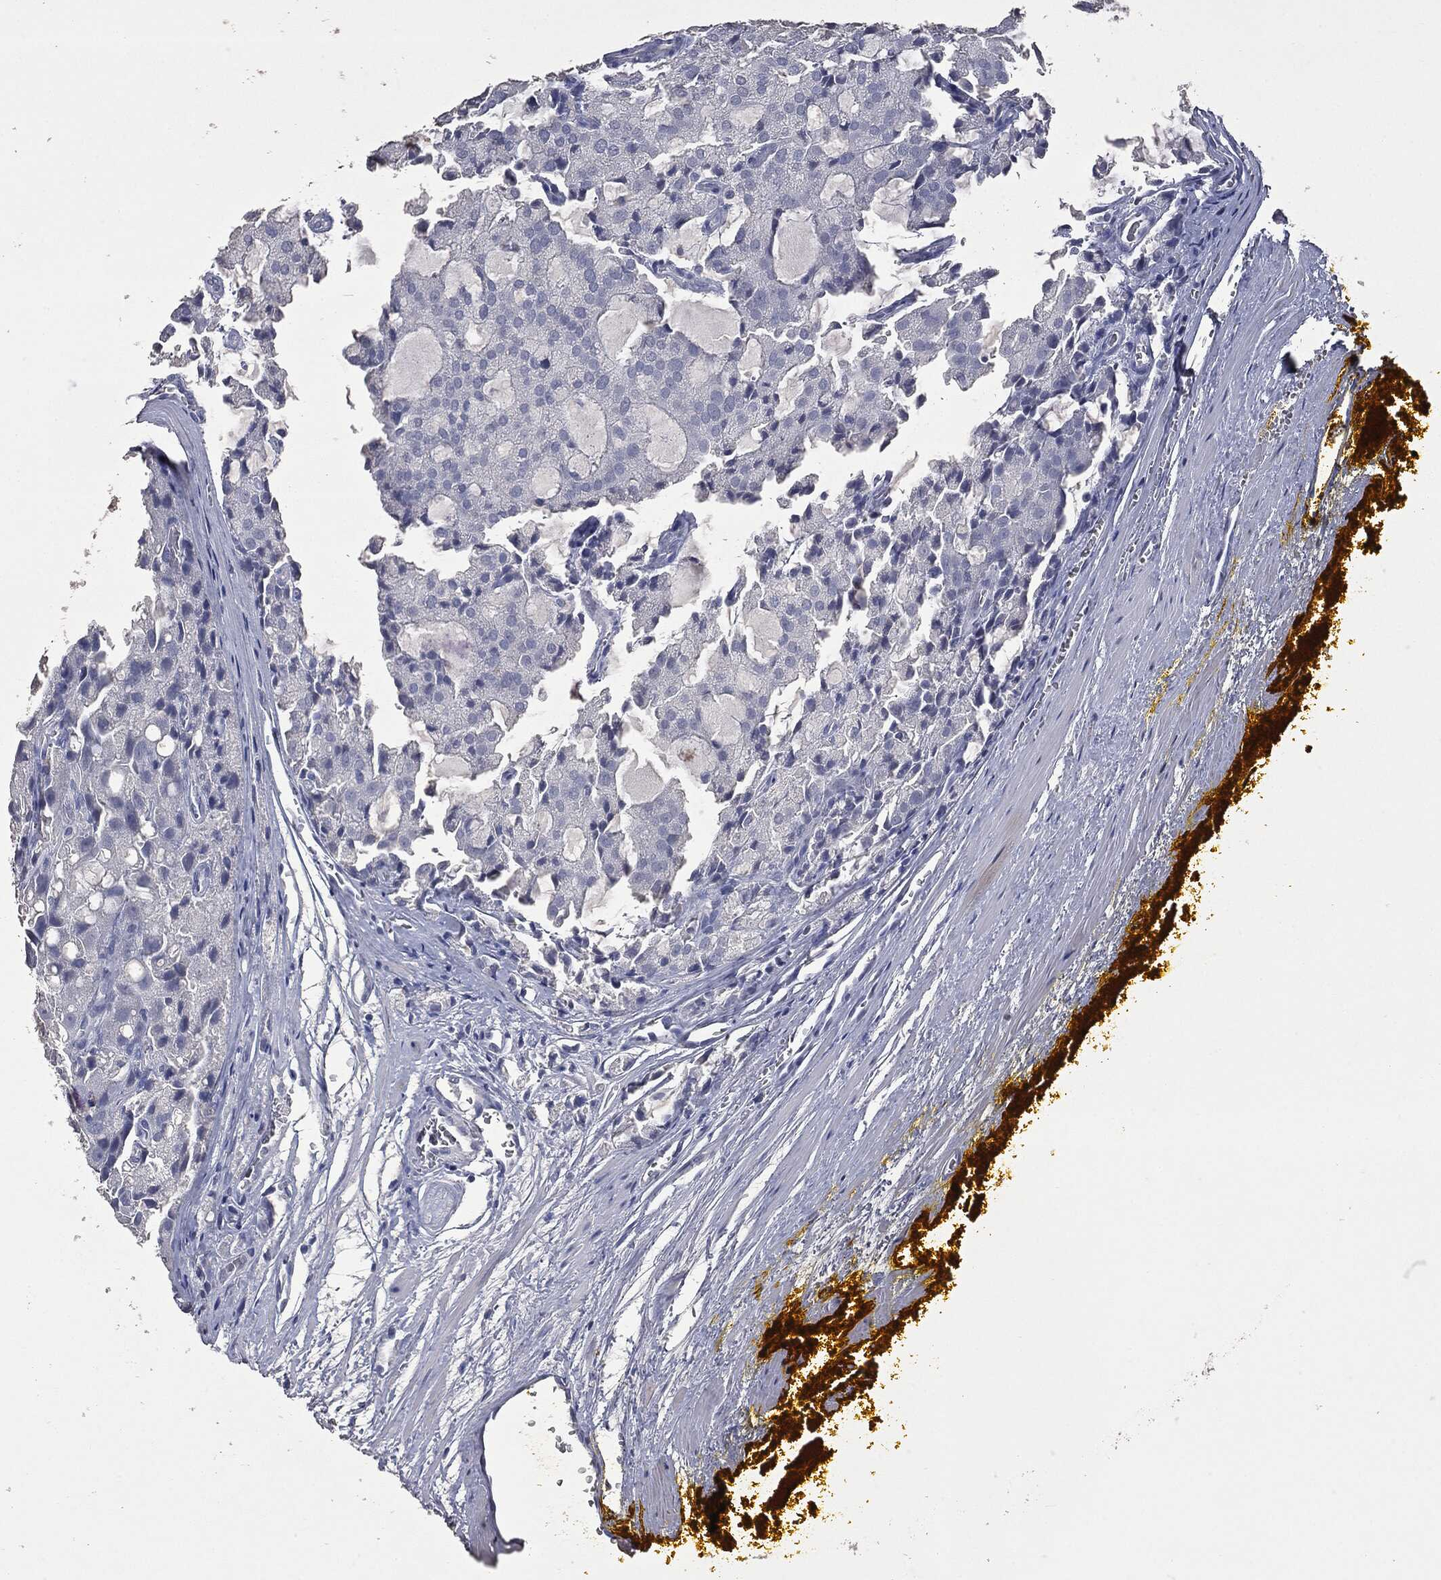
{"staining": {"intensity": "negative", "quantity": "none", "location": "none"}, "tissue": "prostate cancer", "cell_type": "Tumor cells", "image_type": "cancer", "snomed": [{"axis": "morphology", "description": "Adenocarcinoma, NOS"}, {"axis": "topography", "description": "Prostate and seminal vesicle, NOS"}, {"axis": "topography", "description": "Prostate"}], "caption": "This is a micrograph of immunohistochemistry (IHC) staining of adenocarcinoma (prostate), which shows no staining in tumor cells.", "gene": "ATP2A1", "patient": {"sex": "male", "age": 67}}